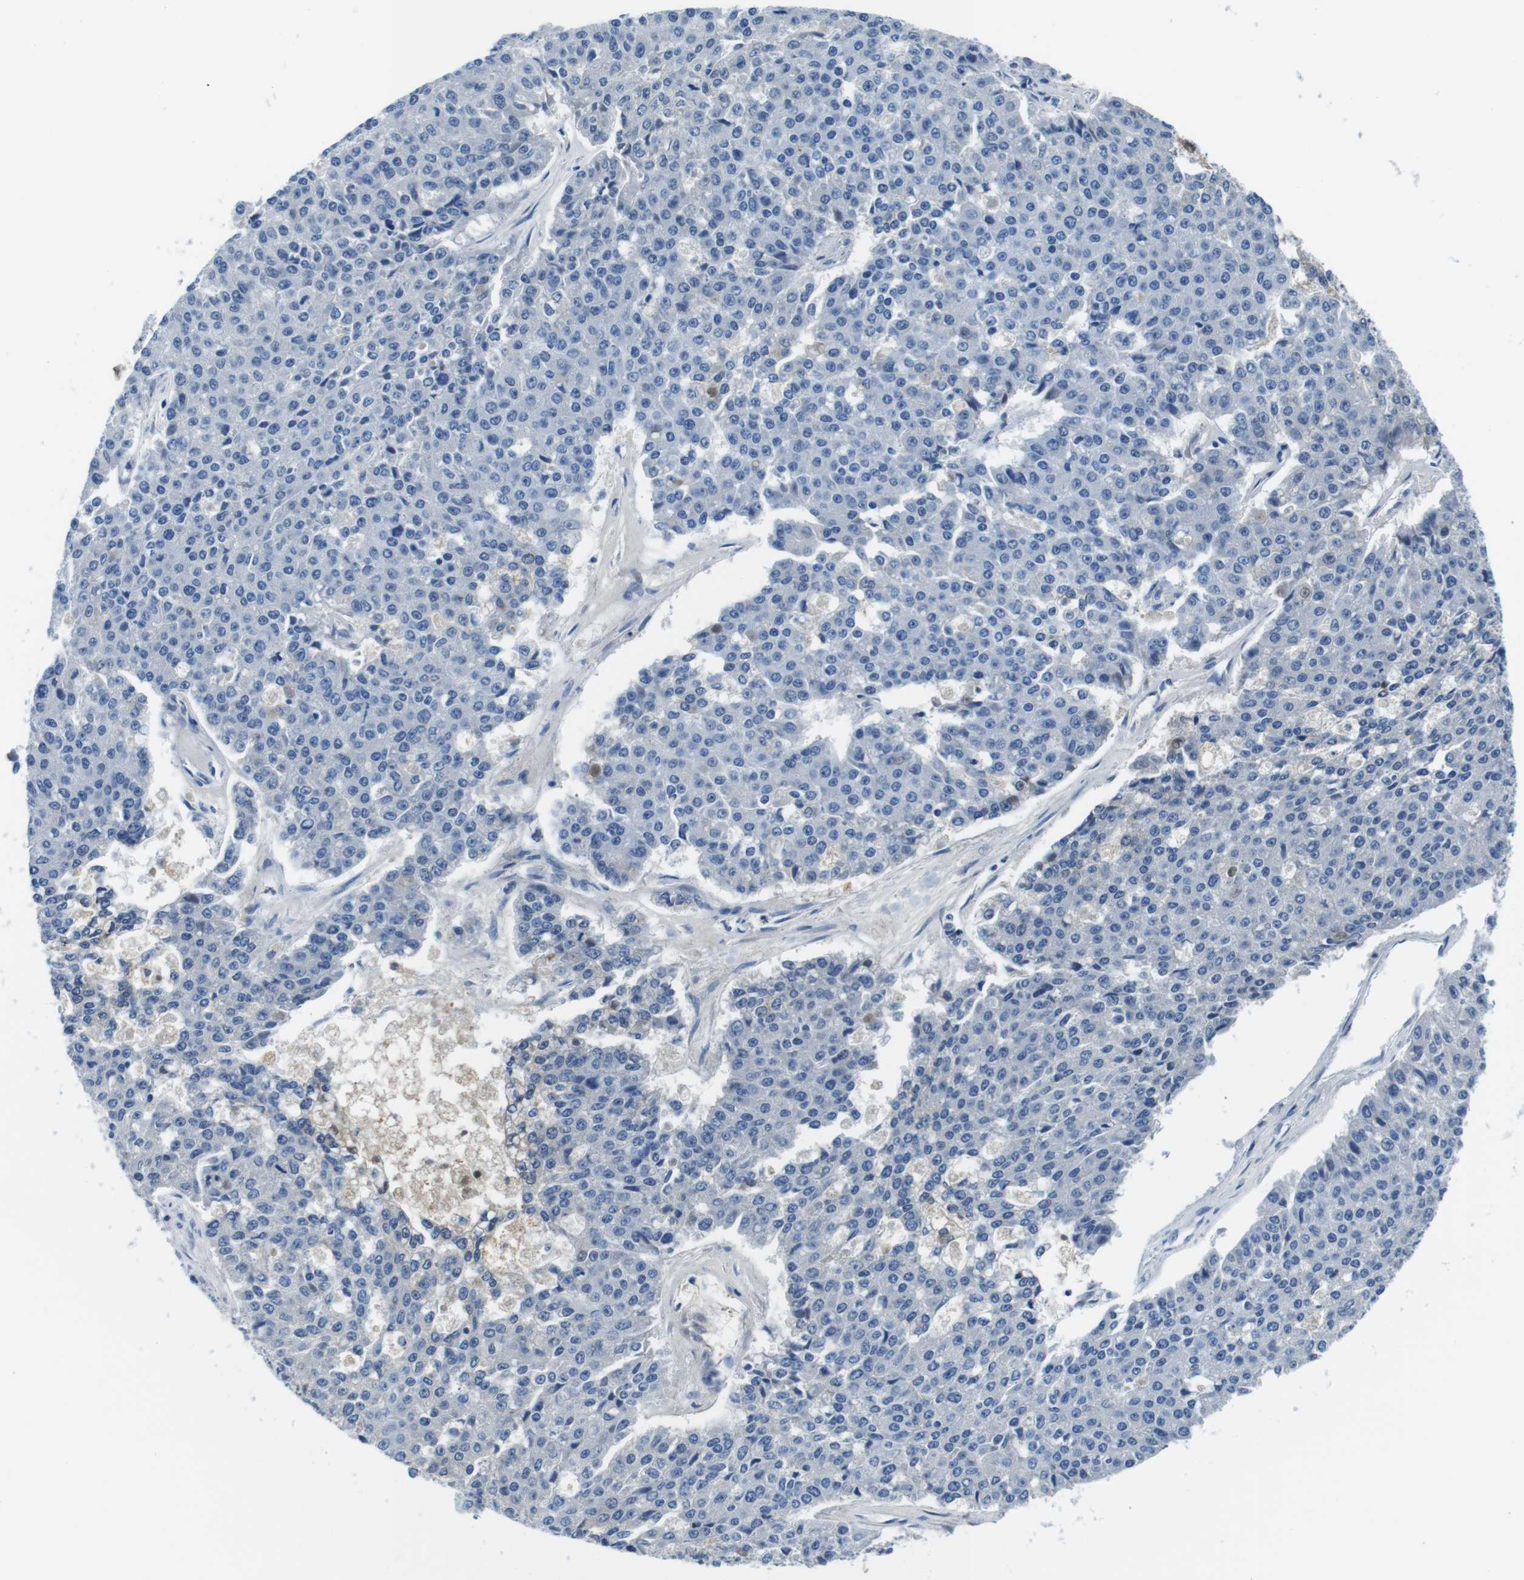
{"staining": {"intensity": "negative", "quantity": "none", "location": "none"}, "tissue": "pancreatic cancer", "cell_type": "Tumor cells", "image_type": "cancer", "snomed": [{"axis": "morphology", "description": "Adenocarcinoma, NOS"}, {"axis": "topography", "description": "Pancreas"}], "caption": "High magnification brightfield microscopy of pancreatic cancer (adenocarcinoma) stained with DAB (3,3'-diaminobenzidine) (brown) and counterstained with hematoxylin (blue): tumor cells show no significant expression.", "gene": "IGKC", "patient": {"sex": "male", "age": 50}}